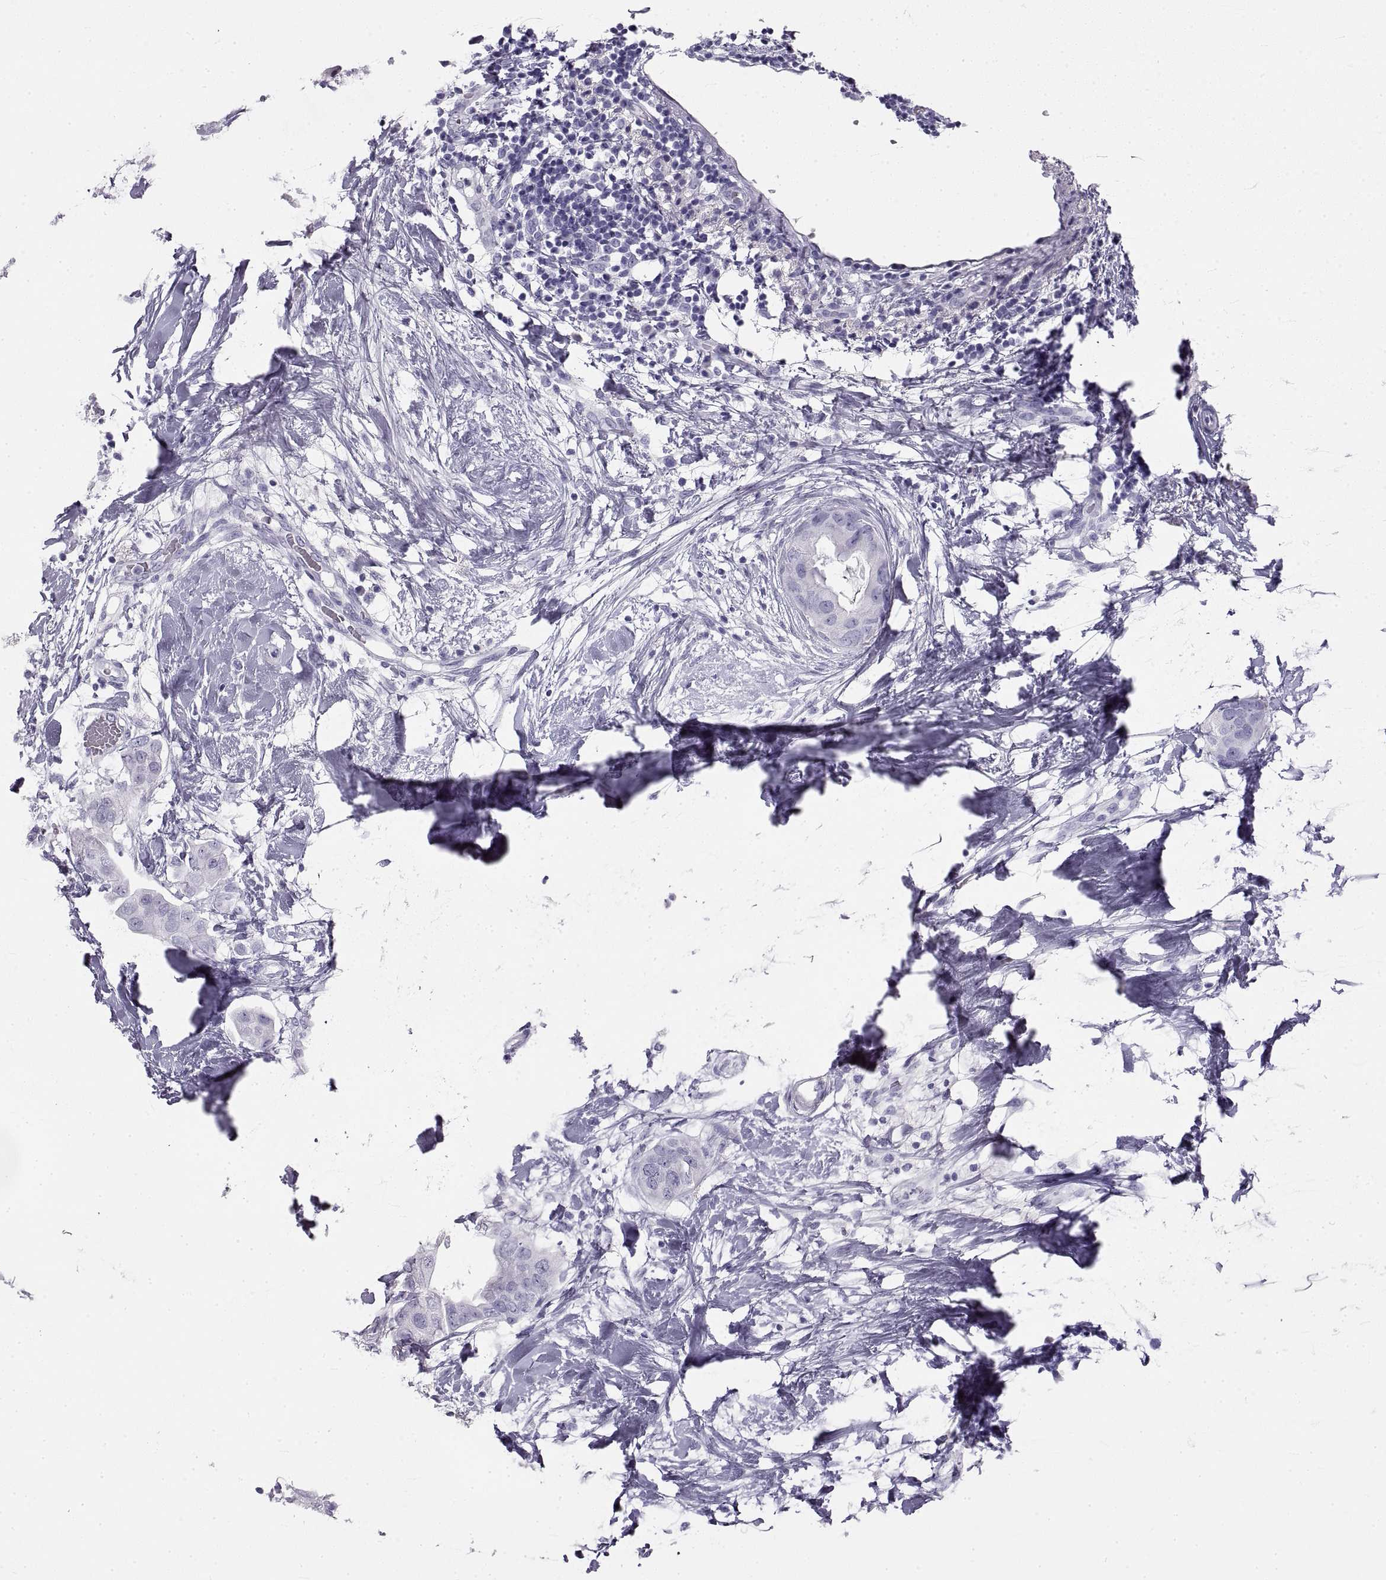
{"staining": {"intensity": "negative", "quantity": "none", "location": "none"}, "tissue": "breast cancer", "cell_type": "Tumor cells", "image_type": "cancer", "snomed": [{"axis": "morphology", "description": "Normal tissue, NOS"}, {"axis": "morphology", "description": "Duct carcinoma"}, {"axis": "topography", "description": "Breast"}], "caption": "Tumor cells show no significant protein expression in breast intraductal carcinoma.", "gene": "RLBP1", "patient": {"sex": "female", "age": 40}}